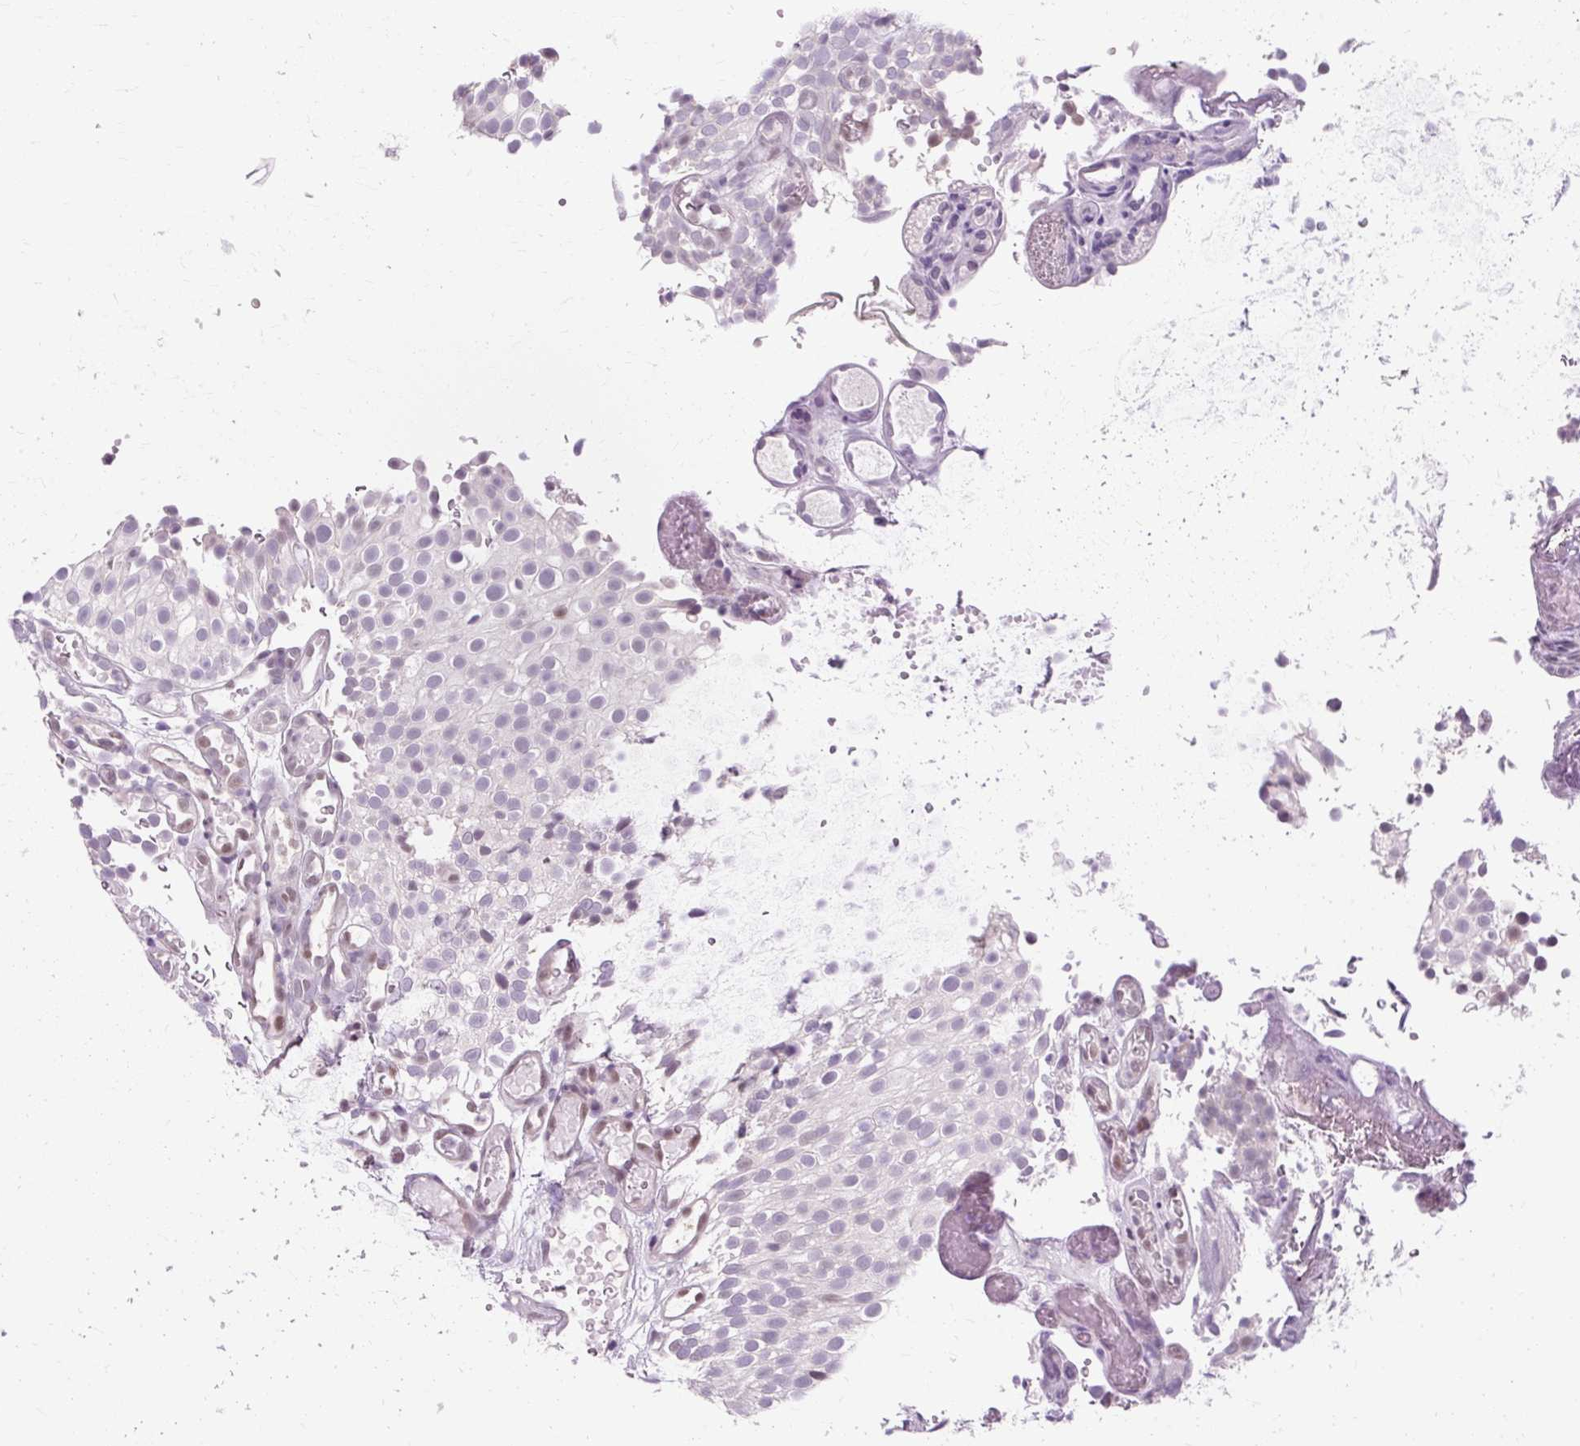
{"staining": {"intensity": "weak", "quantity": "<25%", "location": "nuclear"}, "tissue": "urothelial cancer", "cell_type": "Tumor cells", "image_type": "cancer", "snomed": [{"axis": "morphology", "description": "Urothelial carcinoma, Low grade"}, {"axis": "topography", "description": "Urinary bladder"}], "caption": "Immunohistochemistry histopathology image of urothelial cancer stained for a protein (brown), which displays no staining in tumor cells.", "gene": "RYBP", "patient": {"sex": "male", "age": 78}}